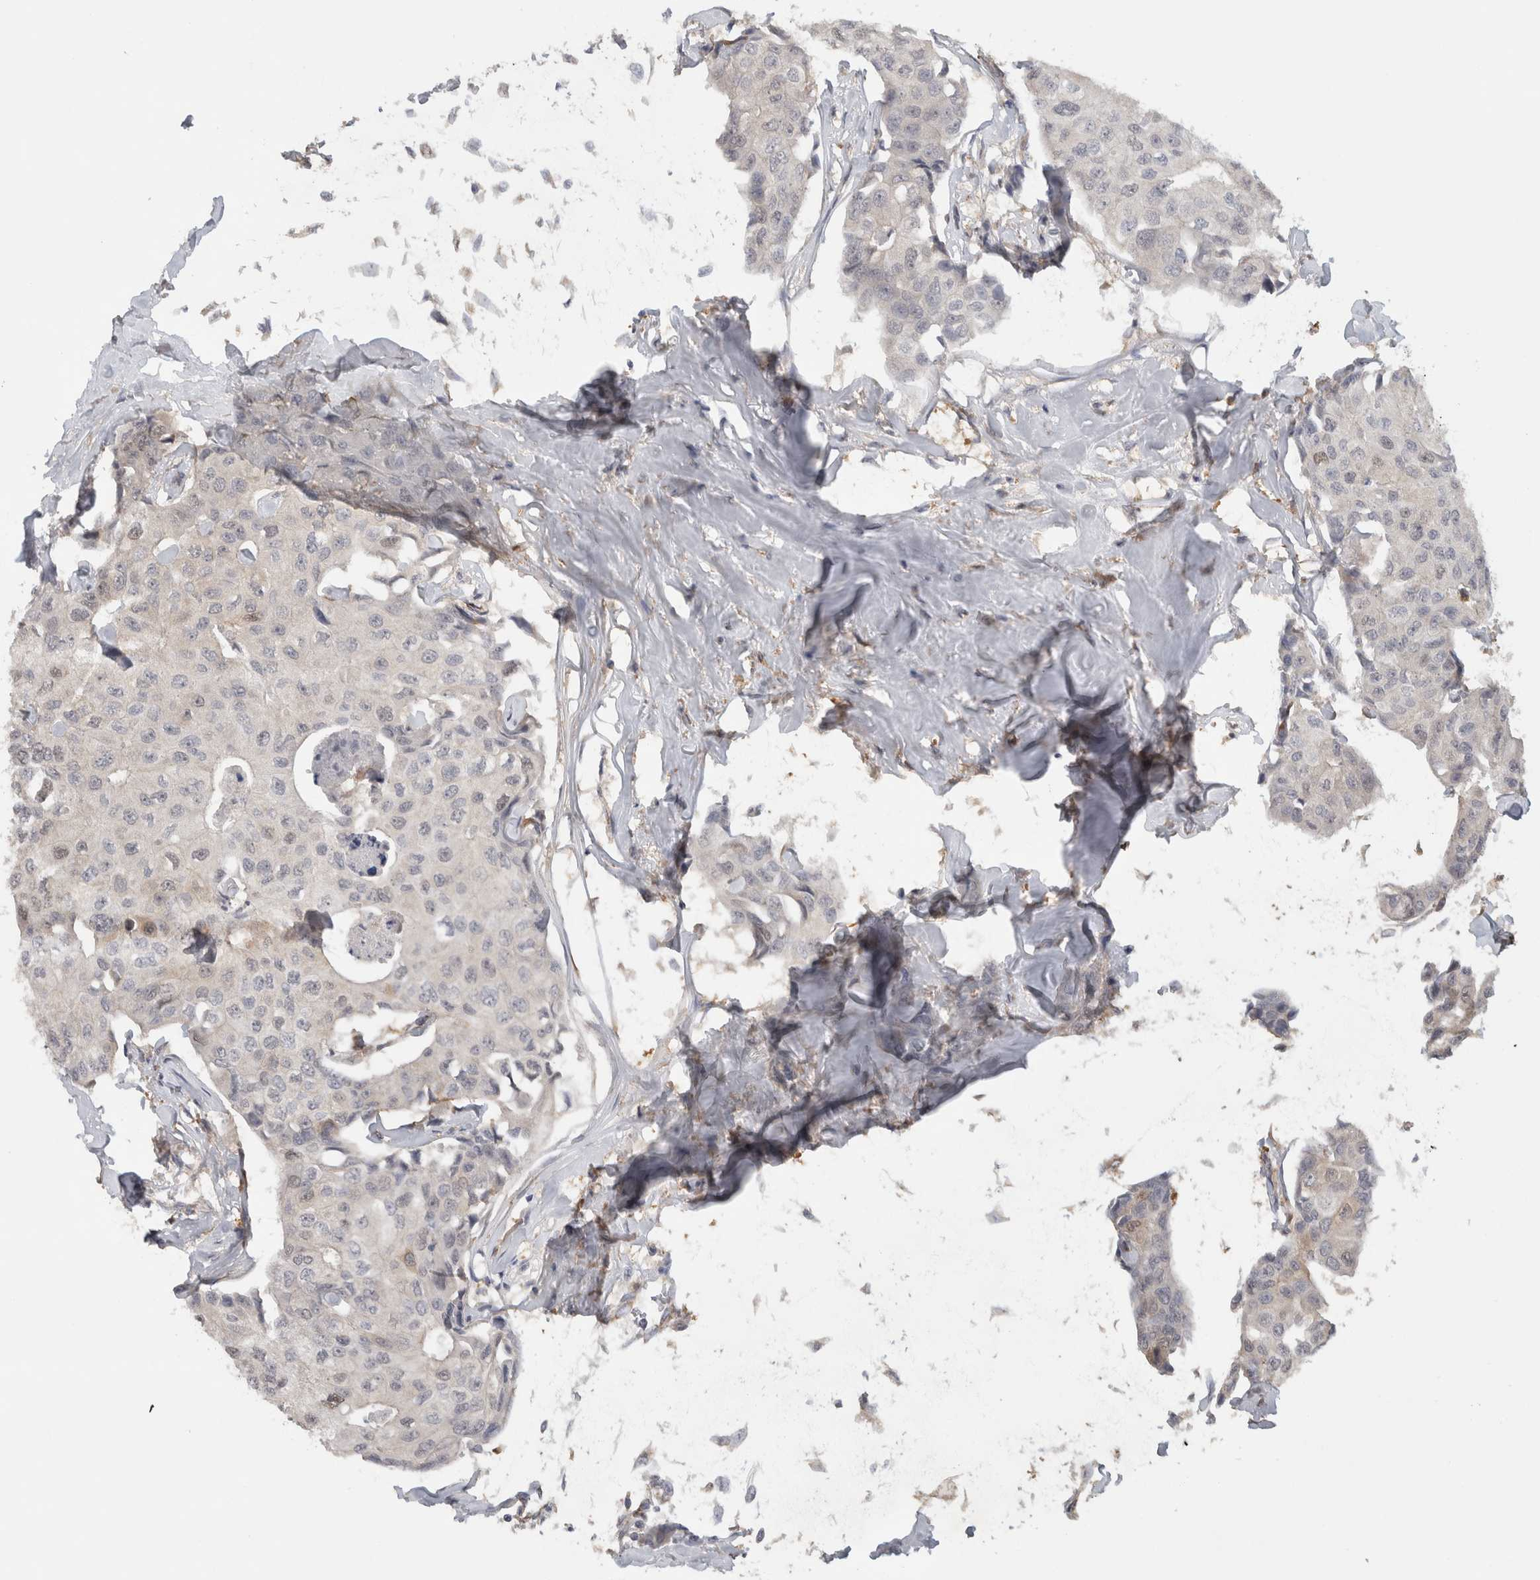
{"staining": {"intensity": "weak", "quantity": "<25%", "location": "cytoplasmic/membranous"}, "tissue": "breast cancer", "cell_type": "Tumor cells", "image_type": "cancer", "snomed": [{"axis": "morphology", "description": "Duct carcinoma"}, {"axis": "topography", "description": "Breast"}], "caption": "High magnification brightfield microscopy of breast invasive ductal carcinoma stained with DAB (3,3'-diaminobenzidine) (brown) and counterstained with hematoxylin (blue): tumor cells show no significant expression. The staining is performed using DAB (3,3'-diaminobenzidine) brown chromogen with nuclei counter-stained in using hematoxylin.", "gene": "DYRK2", "patient": {"sex": "female", "age": 80}}